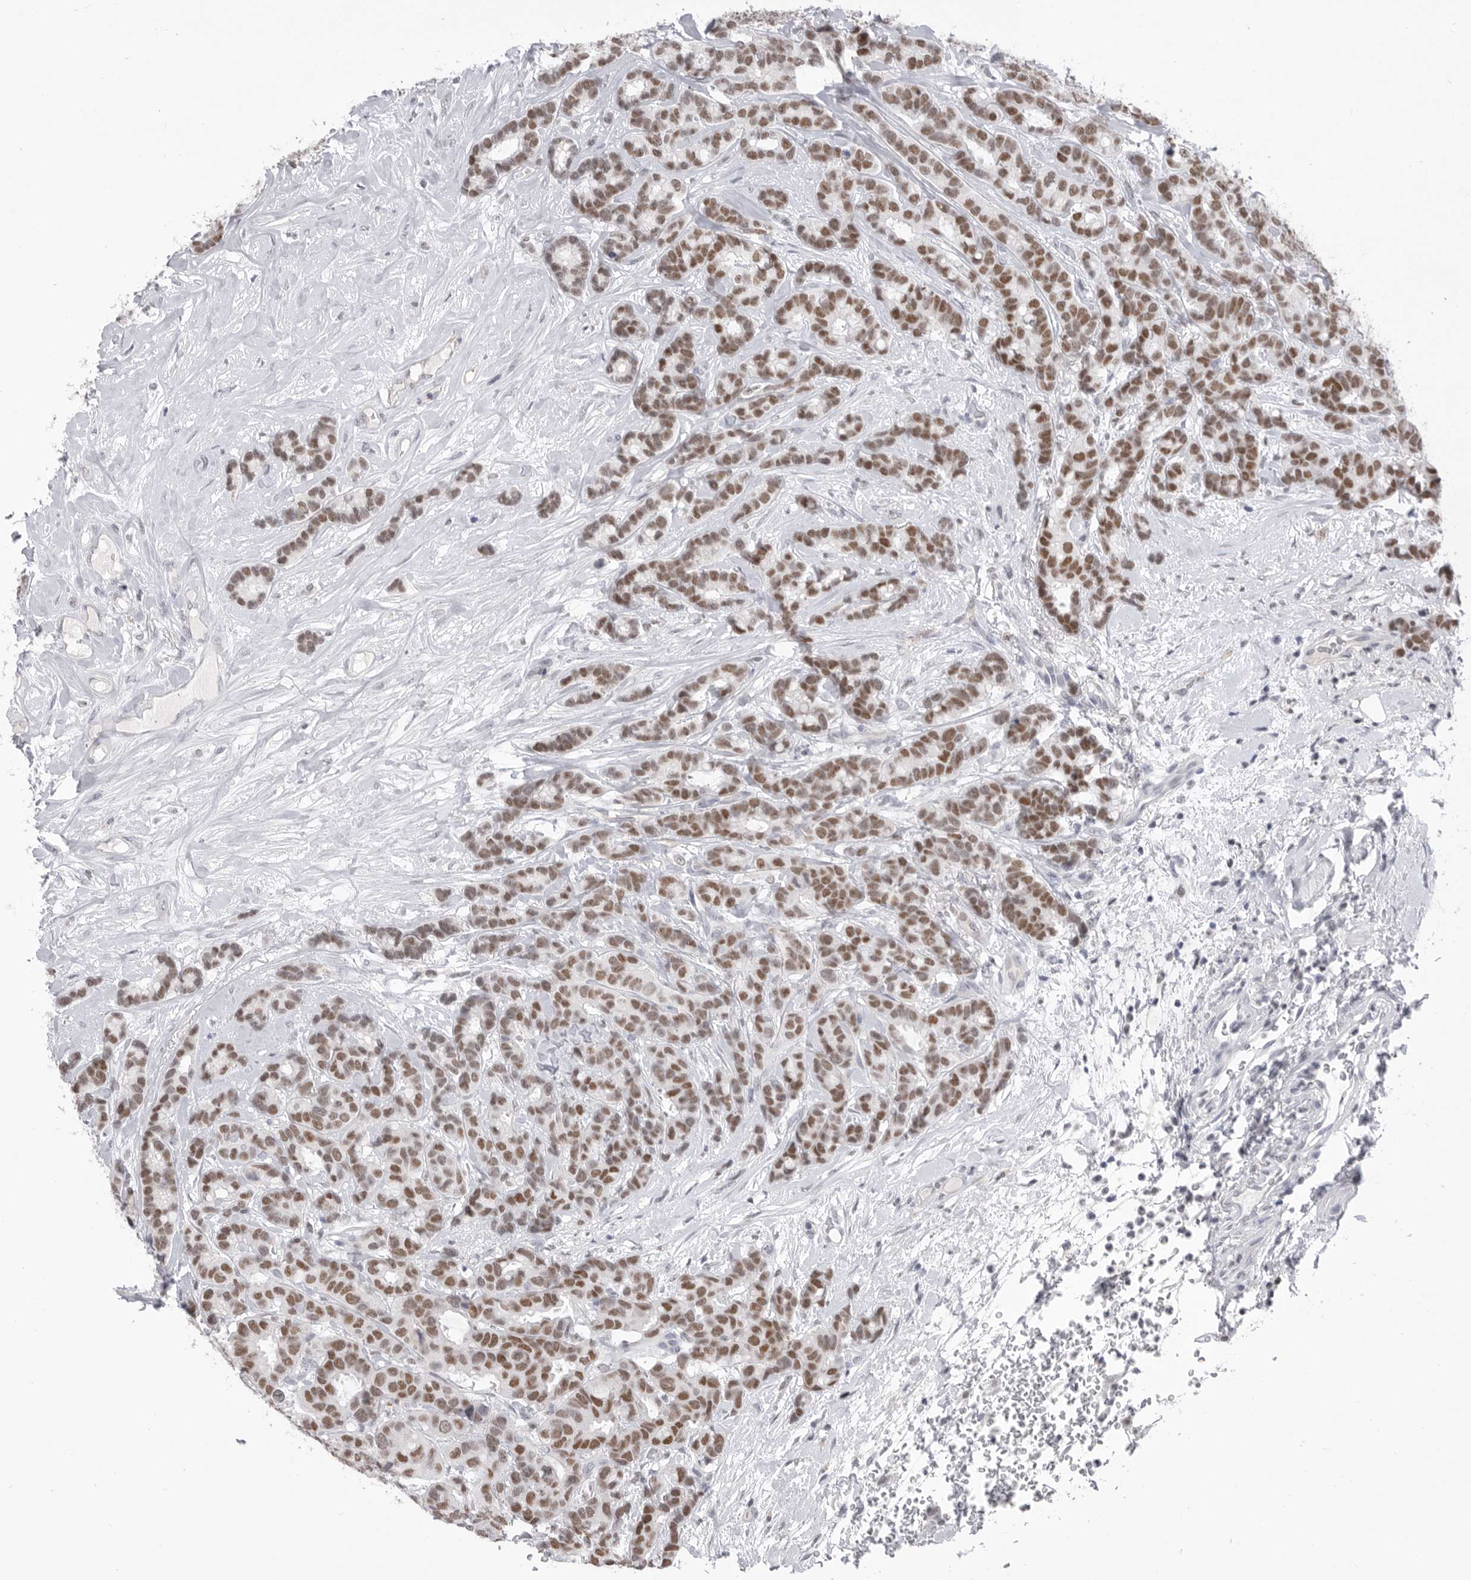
{"staining": {"intensity": "moderate", "quantity": ">75%", "location": "nuclear"}, "tissue": "breast cancer", "cell_type": "Tumor cells", "image_type": "cancer", "snomed": [{"axis": "morphology", "description": "Duct carcinoma"}, {"axis": "topography", "description": "Breast"}], "caption": "A medium amount of moderate nuclear positivity is present in approximately >75% of tumor cells in breast cancer tissue.", "gene": "ZBTB7B", "patient": {"sex": "female", "age": 87}}